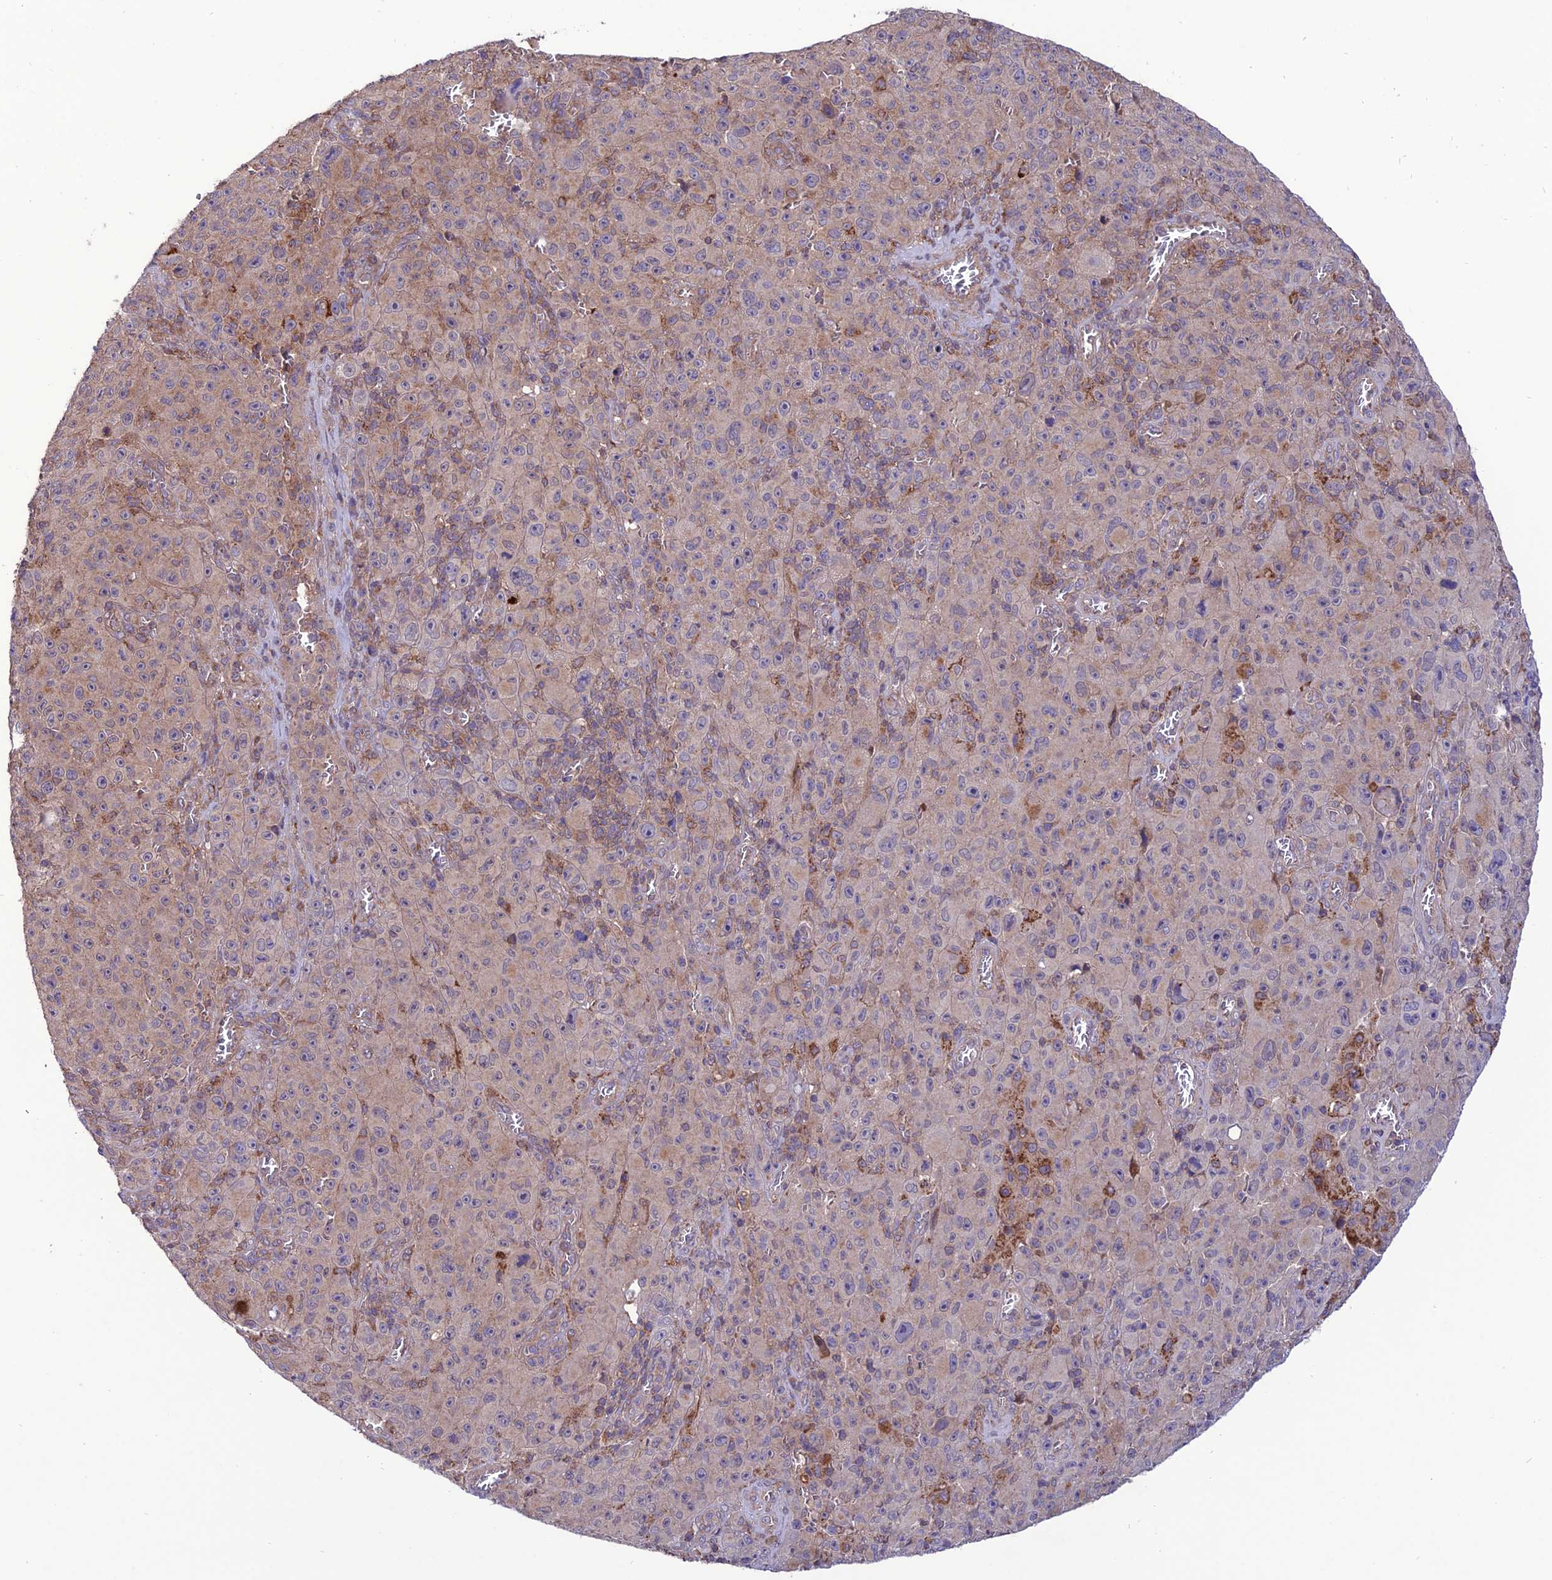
{"staining": {"intensity": "negative", "quantity": "none", "location": "none"}, "tissue": "melanoma", "cell_type": "Tumor cells", "image_type": "cancer", "snomed": [{"axis": "morphology", "description": "Malignant melanoma, NOS"}, {"axis": "topography", "description": "Skin"}], "caption": "IHC micrograph of neoplastic tissue: malignant melanoma stained with DAB displays no significant protein staining in tumor cells. (DAB immunohistochemistry with hematoxylin counter stain).", "gene": "PPIL3", "patient": {"sex": "female", "age": 82}}